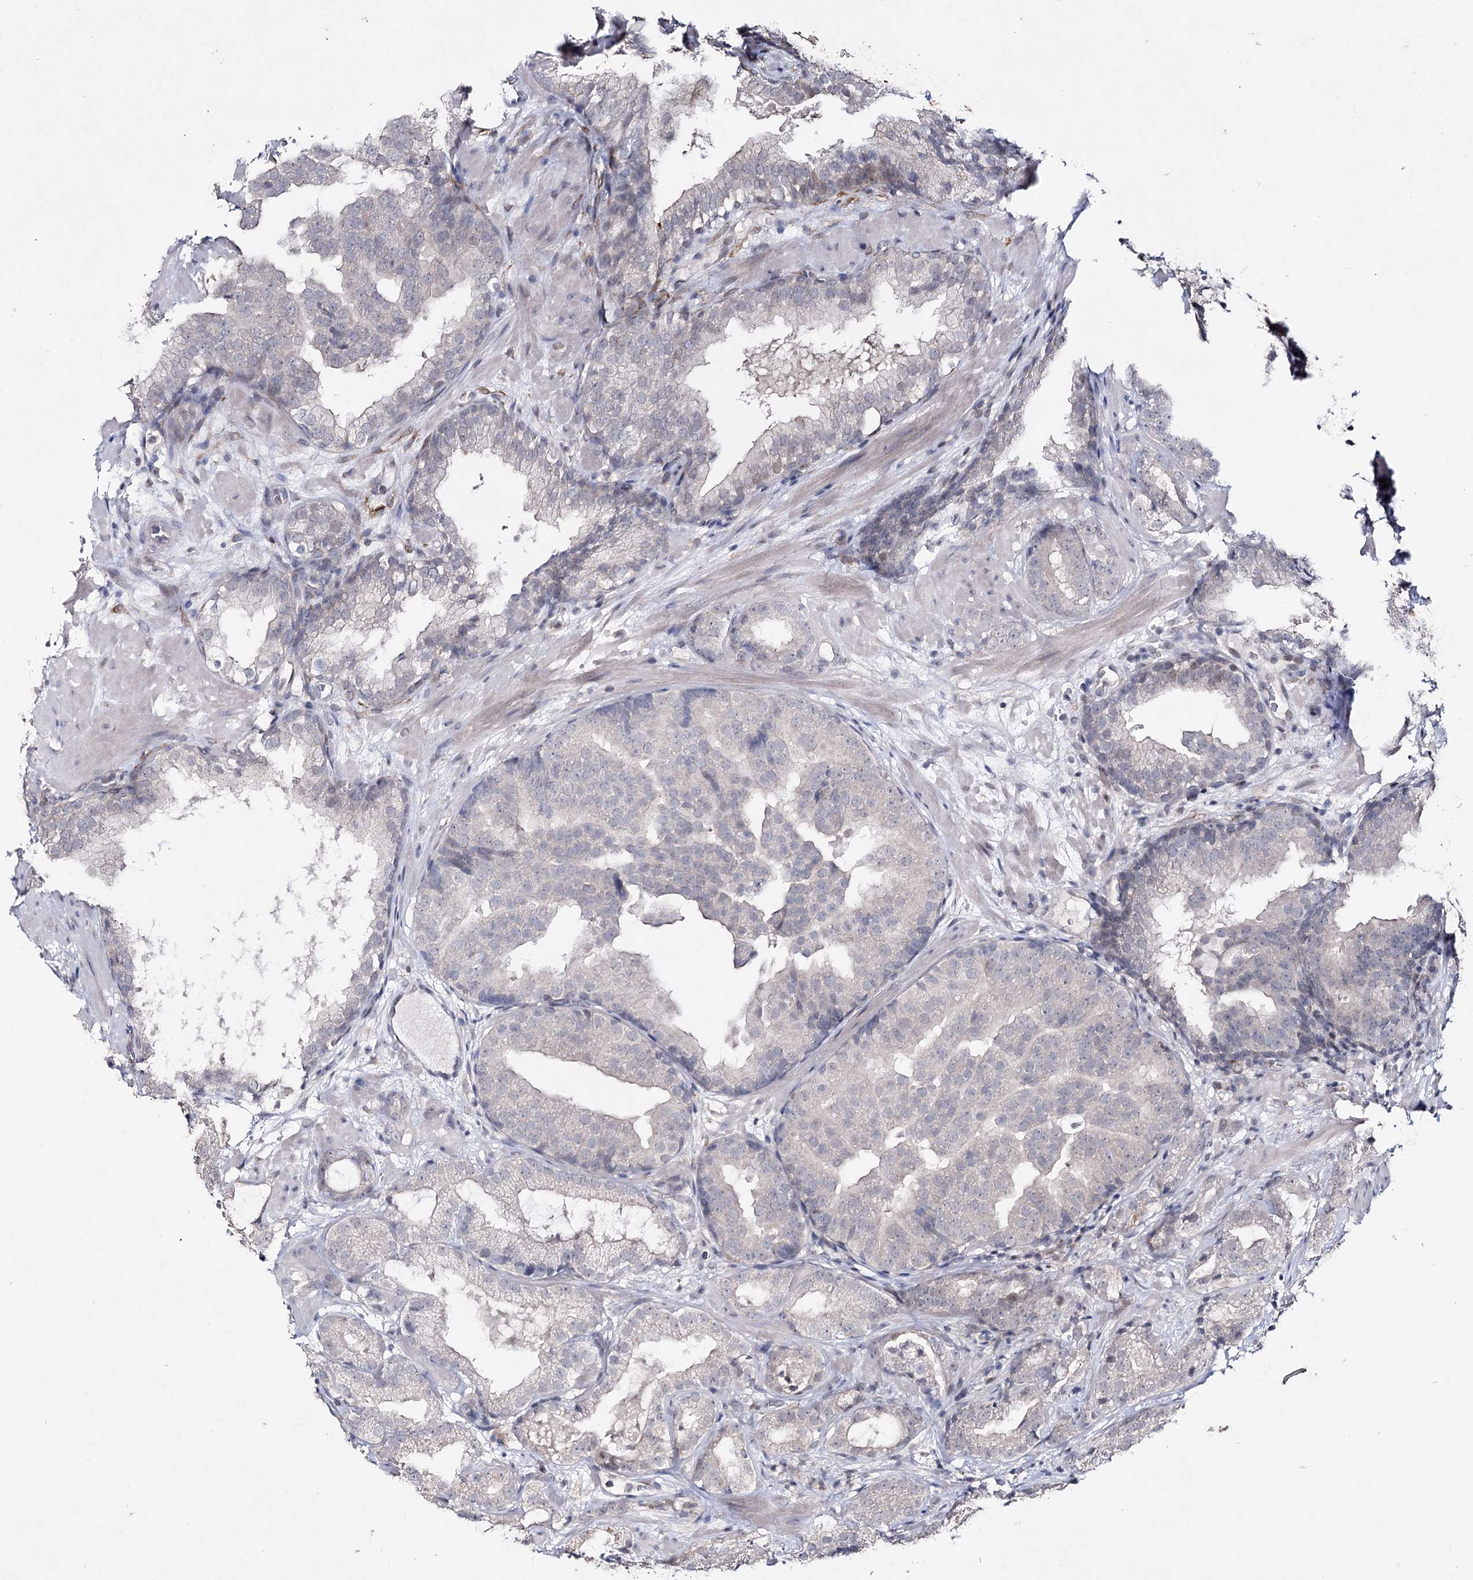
{"staining": {"intensity": "negative", "quantity": "none", "location": "none"}, "tissue": "prostate cancer", "cell_type": "Tumor cells", "image_type": "cancer", "snomed": [{"axis": "morphology", "description": "Adenocarcinoma, High grade"}, {"axis": "topography", "description": "Prostate"}], "caption": "Micrograph shows no significant protein staining in tumor cells of prostate high-grade adenocarcinoma. Brightfield microscopy of immunohistochemistry (IHC) stained with DAB (3,3'-diaminobenzidine) (brown) and hematoxylin (blue), captured at high magnification.", "gene": "HSD11B2", "patient": {"sex": "male", "age": 60}}